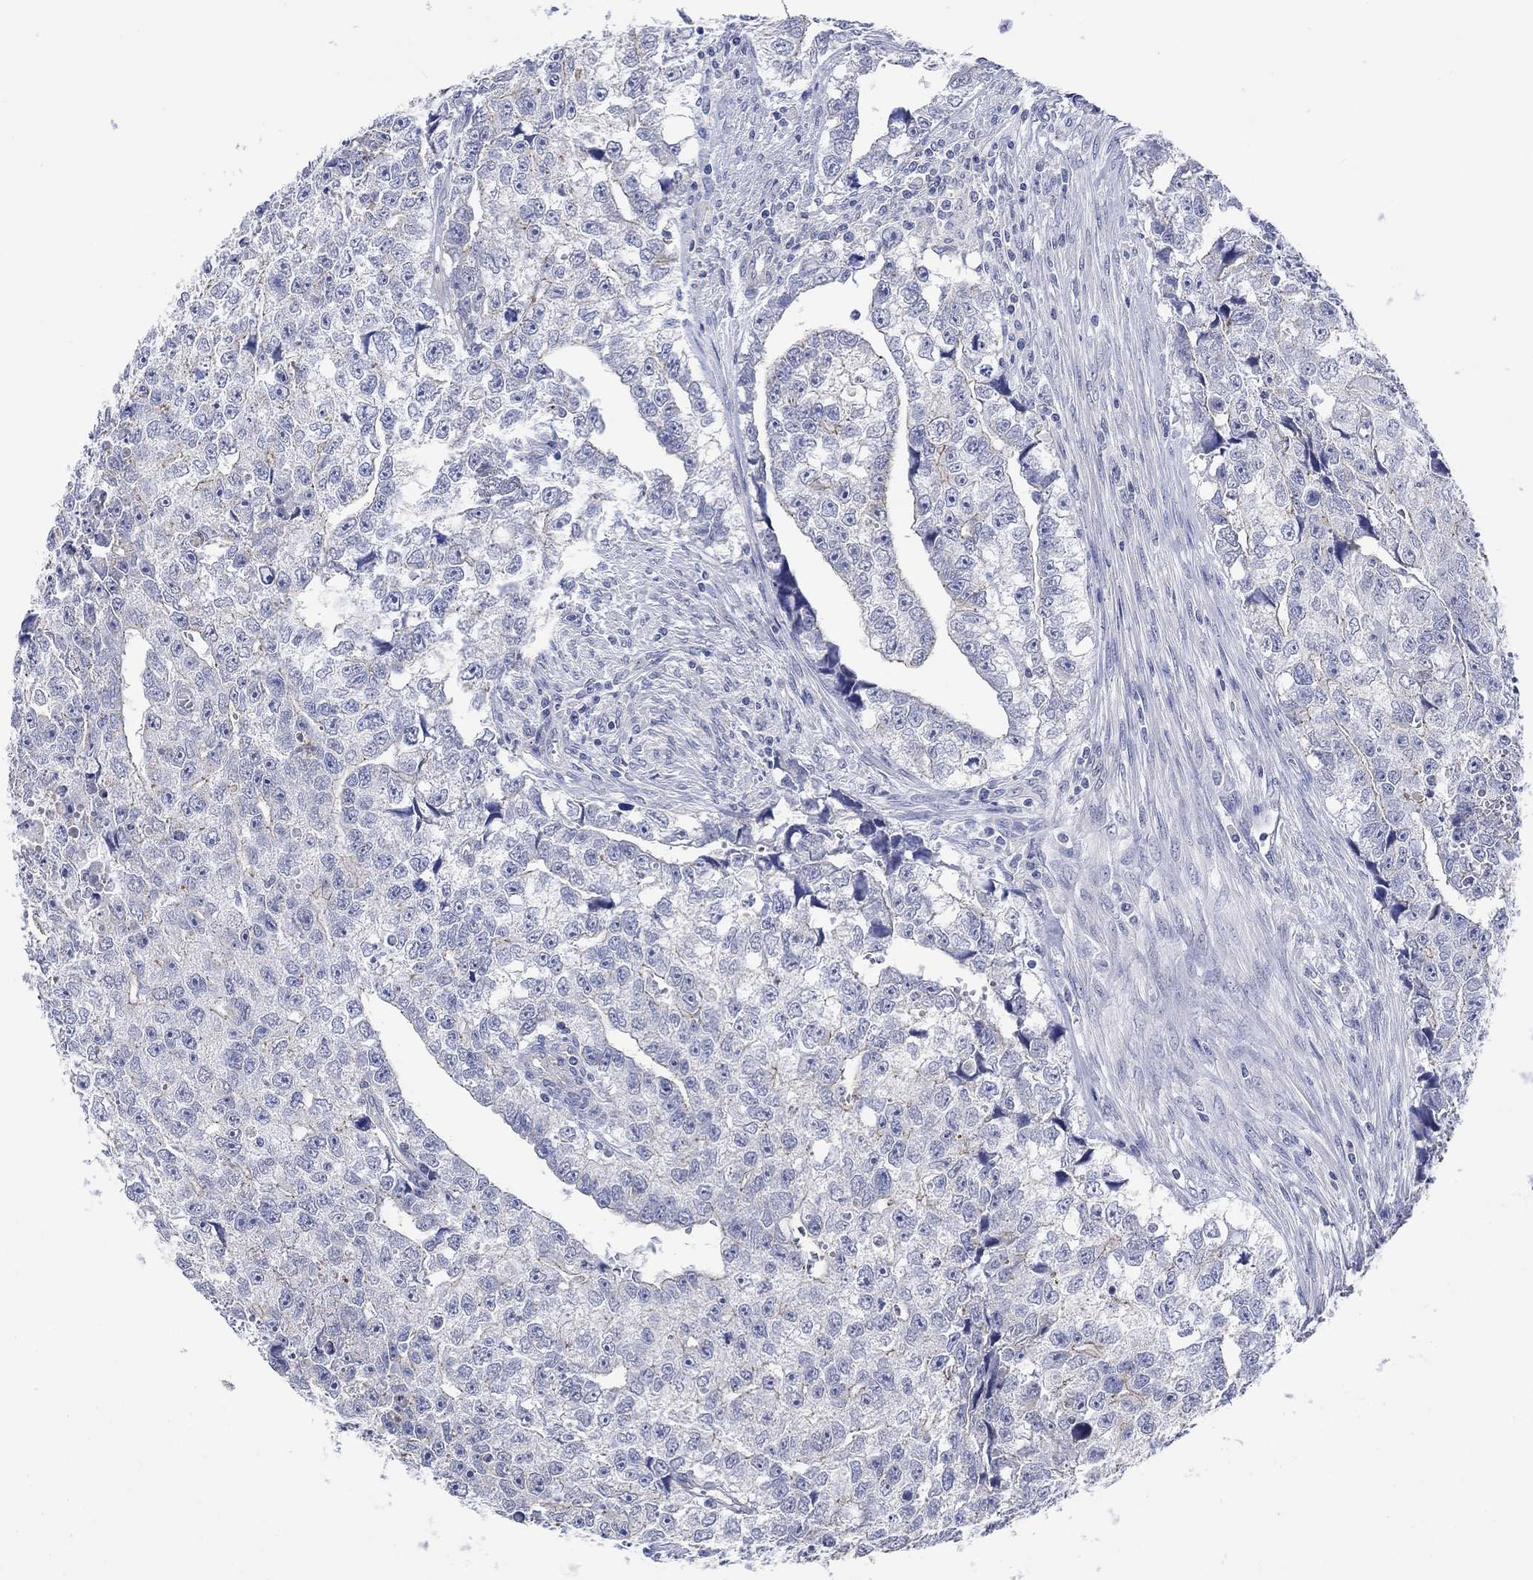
{"staining": {"intensity": "weak", "quantity": "<25%", "location": "cytoplasmic/membranous"}, "tissue": "testis cancer", "cell_type": "Tumor cells", "image_type": "cancer", "snomed": [{"axis": "morphology", "description": "Carcinoma, Embryonal, NOS"}, {"axis": "morphology", "description": "Teratoma, malignant, NOS"}, {"axis": "topography", "description": "Testis"}], "caption": "This is an immunohistochemistry photomicrograph of human testis cancer (malignant teratoma). There is no expression in tumor cells.", "gene": "AGRP", "patient": {"sex": "male", "age": 44}}